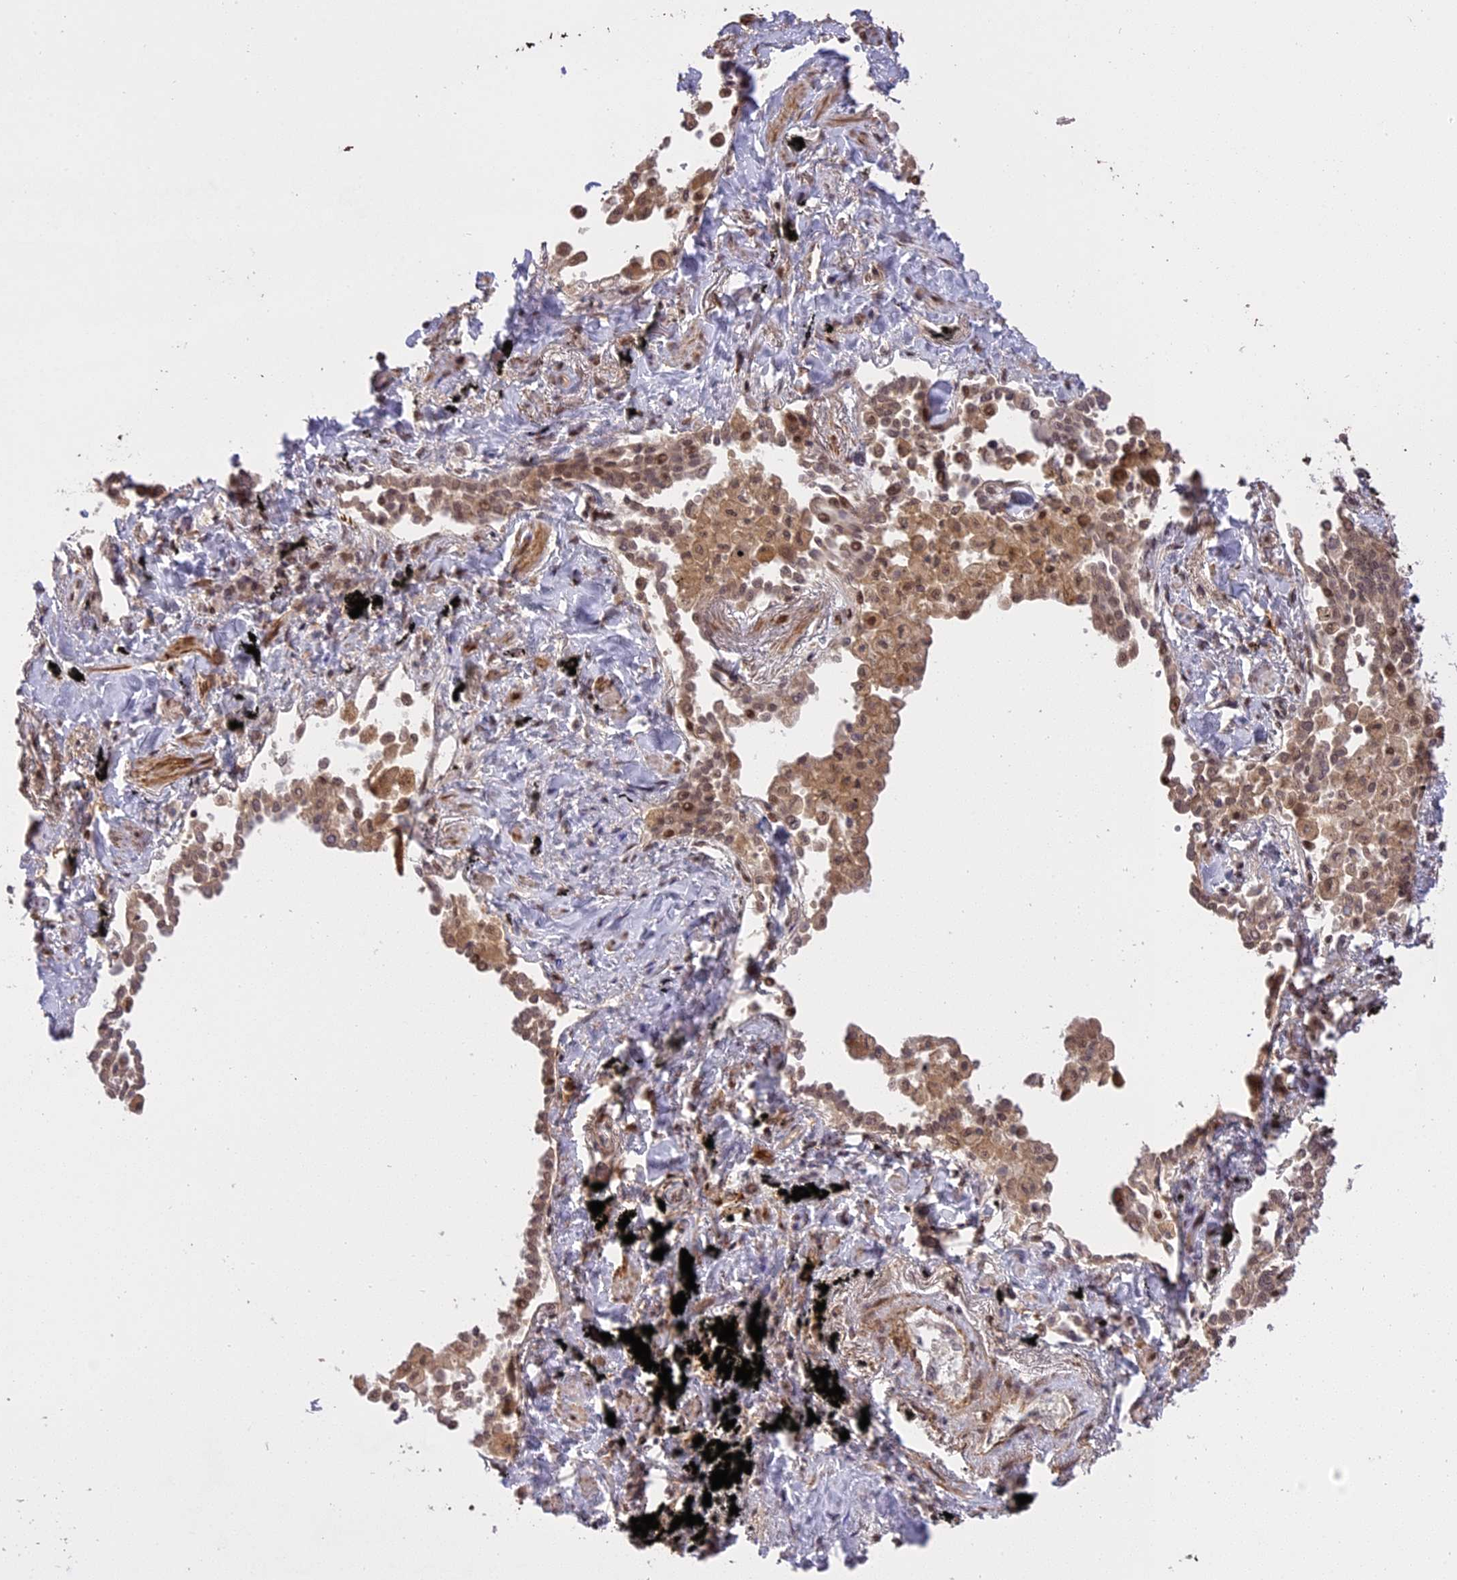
{"staining": {"intensity": "weak", "quantity": ">75%", "location": "cytoplasmic/membranous,nuclear"}, "tissue": "lung cancer", "cell_type": "Tumor cells", "image_type": "cancer", "snomed": [{"axis": "morphology", "description": "Adenocarcinoma, NOS"}, {"axis": "topography", "description": "Lung"}], "caption": "Immunohistochemical staining of lung adenocarcinoma reveals low levels of weak cytoplasmic/membranous and nuclear protein staining in approximately >75% of tumor cells. The staining was performed using DAB (3,3'-diaminobenzidine) to visualize the protein expression in brown, while the nuclei were stained in blue with hematoxylin (Magnification: 20x).", "gene": "PRELID2", "patient": {"sex": "male", "age": 67}}